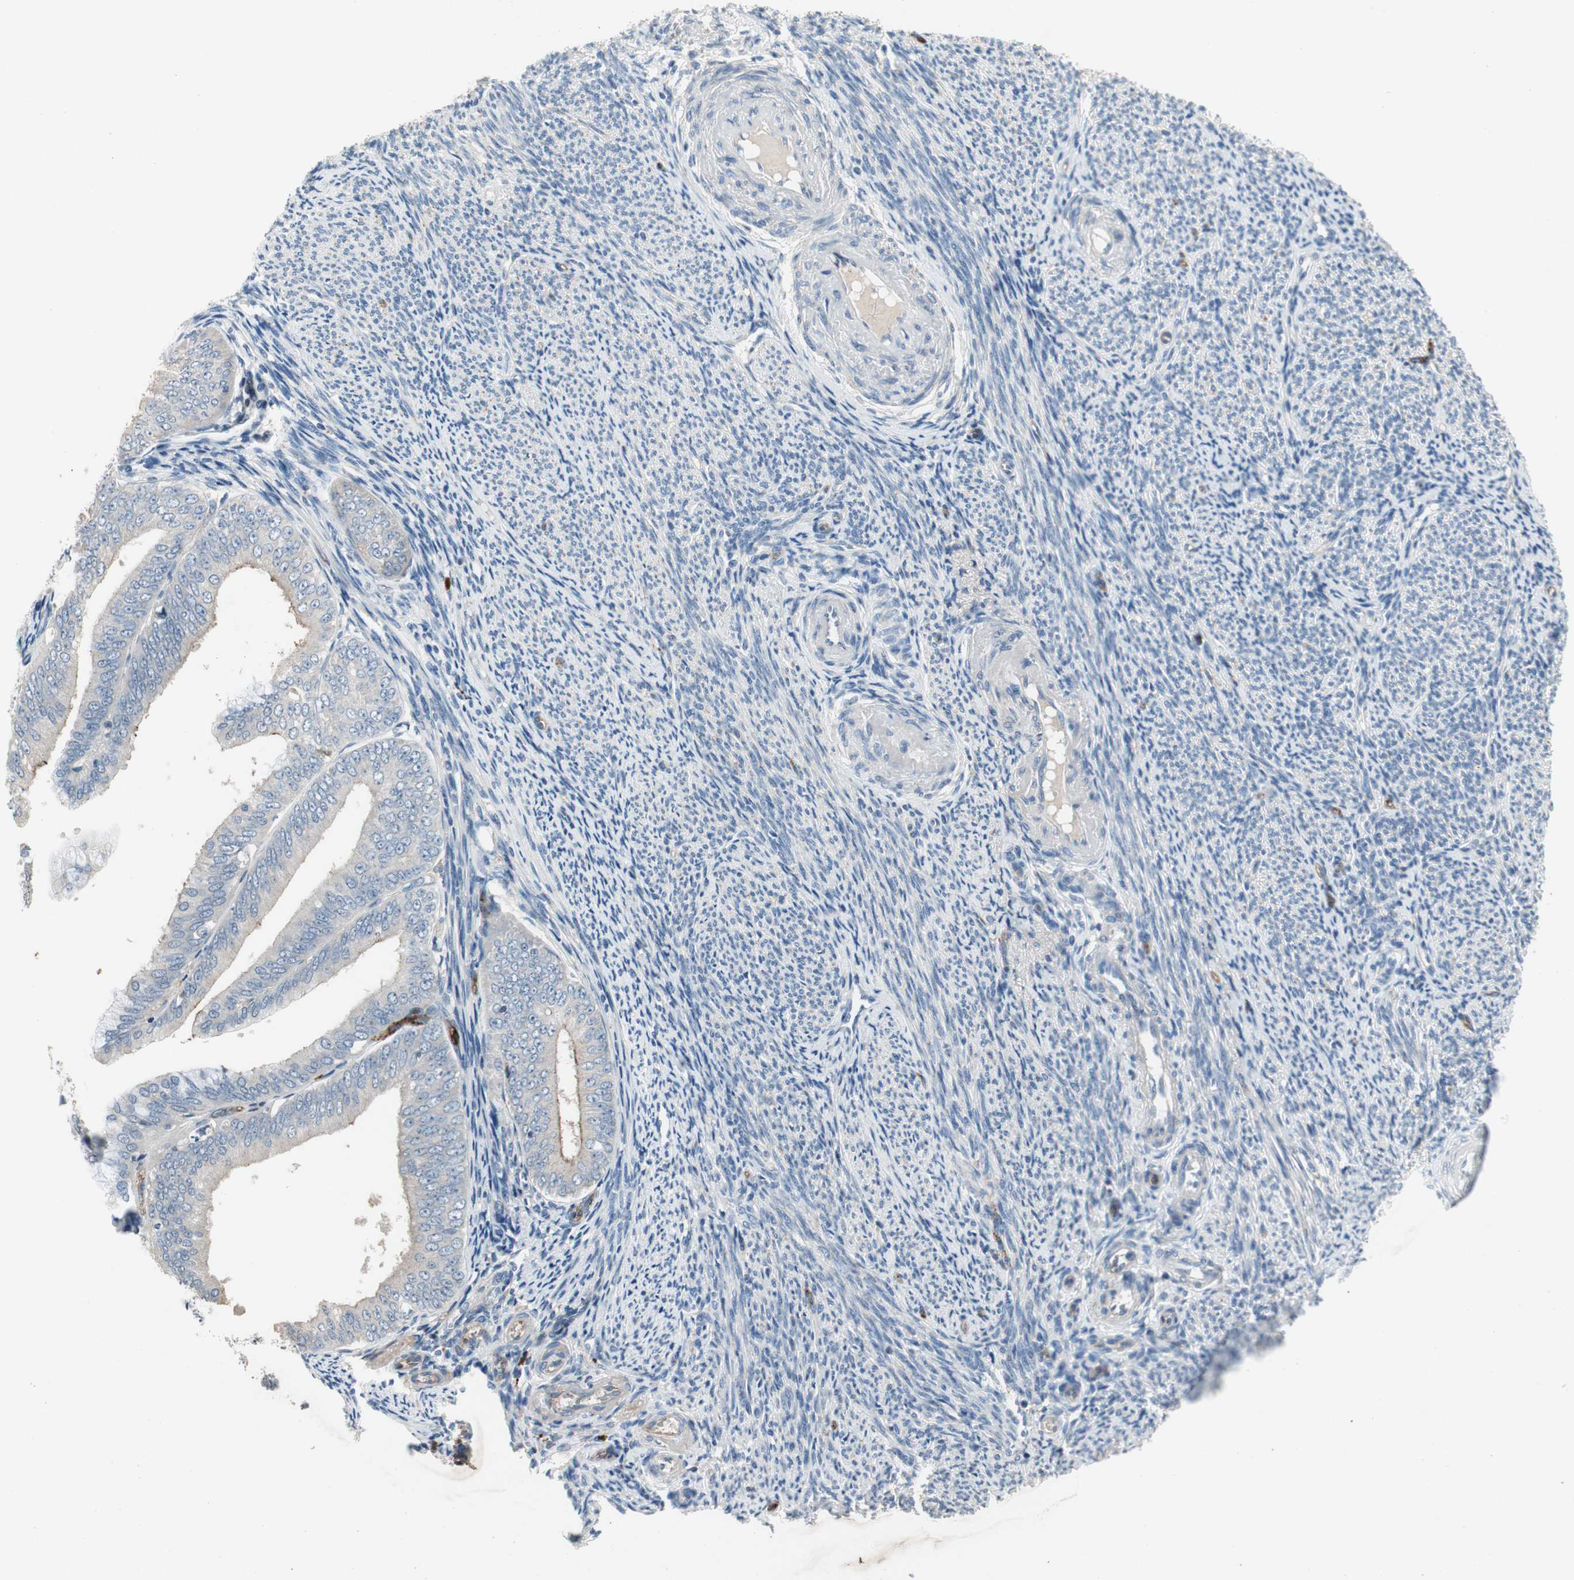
{"staining": {"intensity": "negative", "quantity": "none", "location": "none"}, "tissue": "endometrial cancer", "cell_type": "Tumor cells", "image_type": "cancer", "snomed": [{"axis": "morphology", "description": "Adenocarcinoma, NOS"}, {"axis": "topography", "description": "Endometrium"}], "caption": "DAB (3,3'-diaminobenzidine) immunohistochemical staining of human endometrial adenocarcinoma demonstrates no significant positivity in tumor cells.", "gene": "ALPL", "patient": {"sex": "female", "age": 63}}